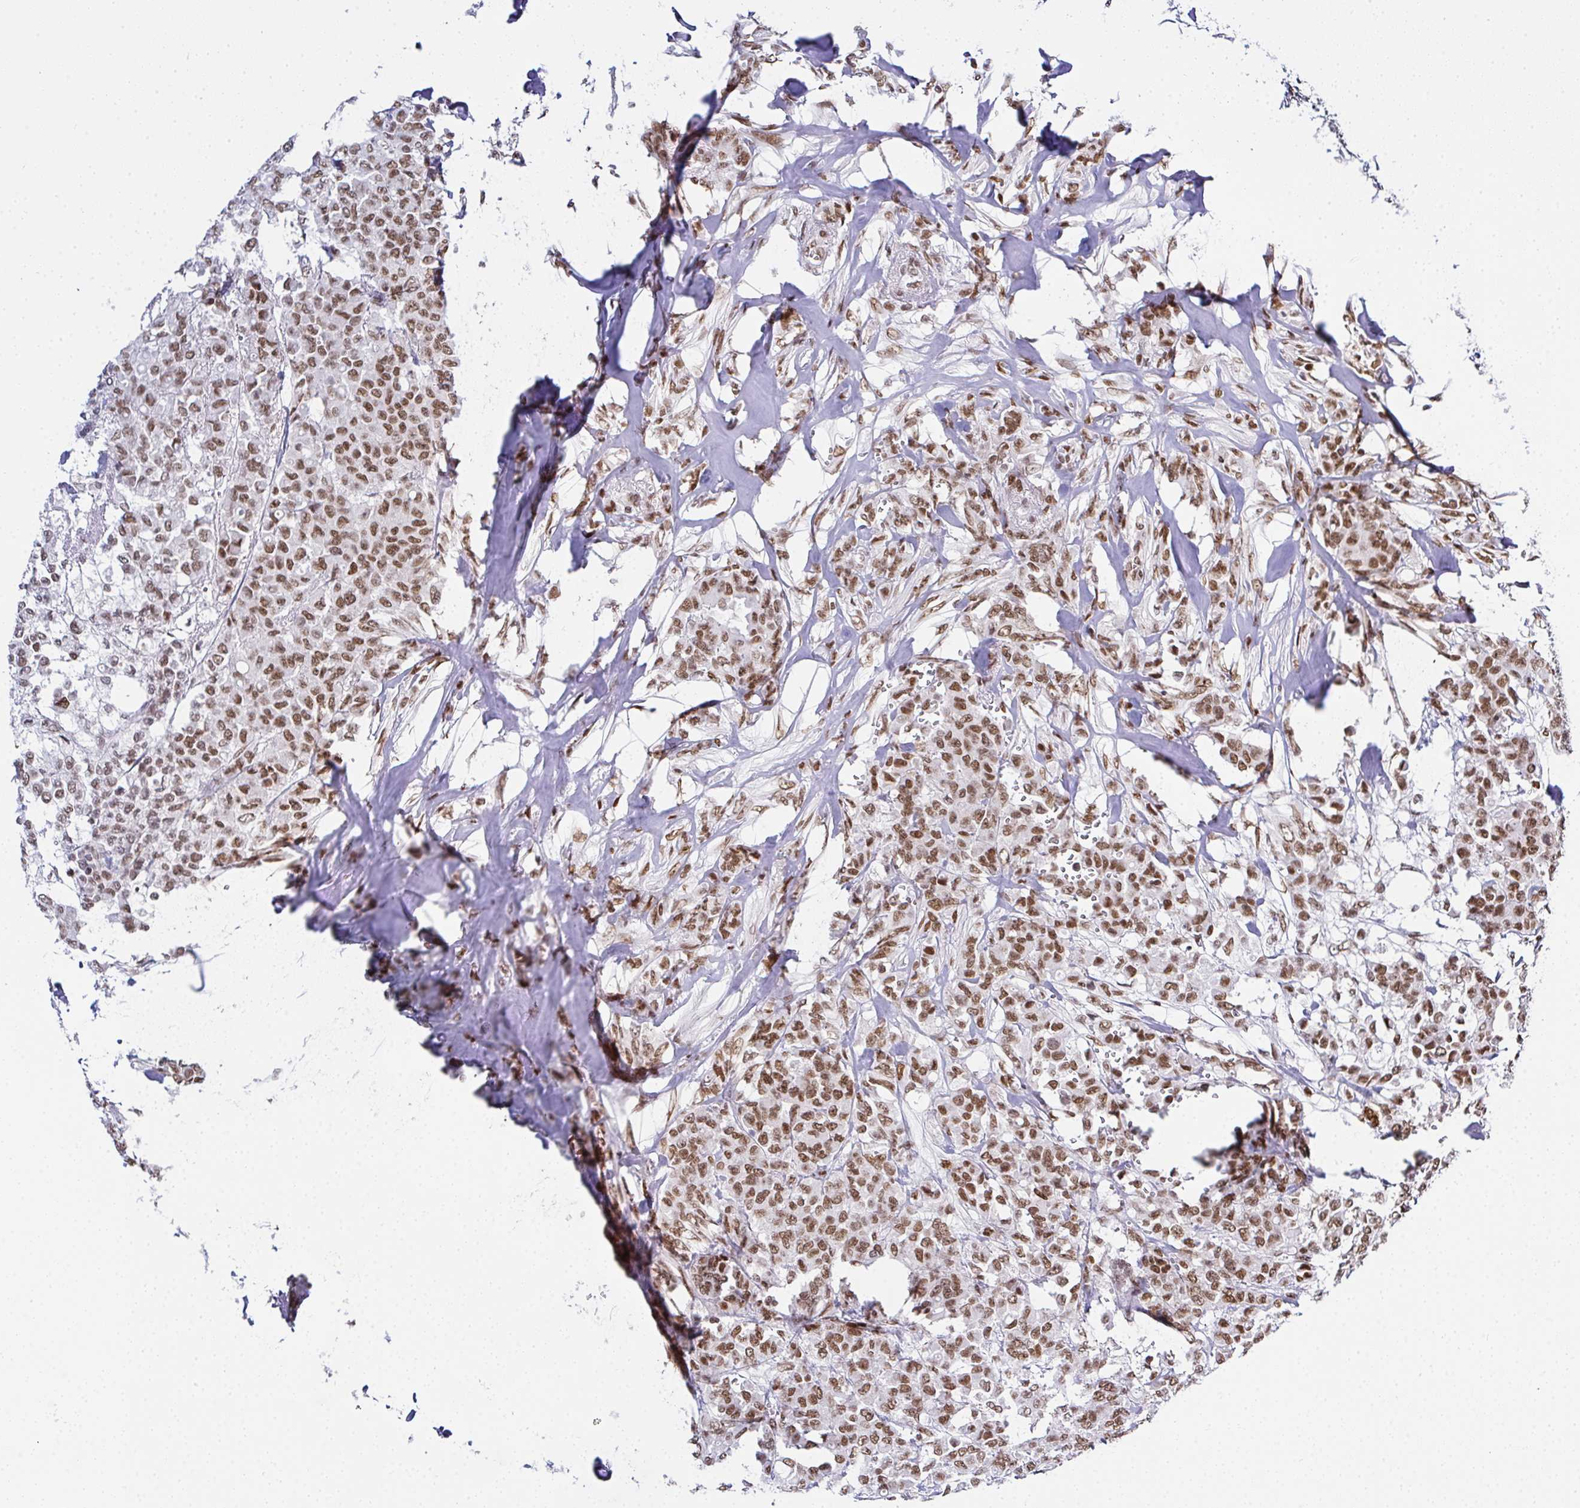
{"staining": {"intensity": "moderate", "quantity": ">75%", "location": "nuclear"}, "tissue": "breast cancer", "cell_type": "Tumor cells", "image_type": "cancer", "snomed": [{"axis": "morphology", "description": "Lobular carcinoma"}, {"axis": "topography", "description": "Breast"}], "caption": "This micrograph reveals IHC staining of lobular carcinoma (breast), with medium moderate nuclear staining in approximately >75% of tumor cells.", "gene": "DR1", "patient": {"sex": "female", "age": 91}}